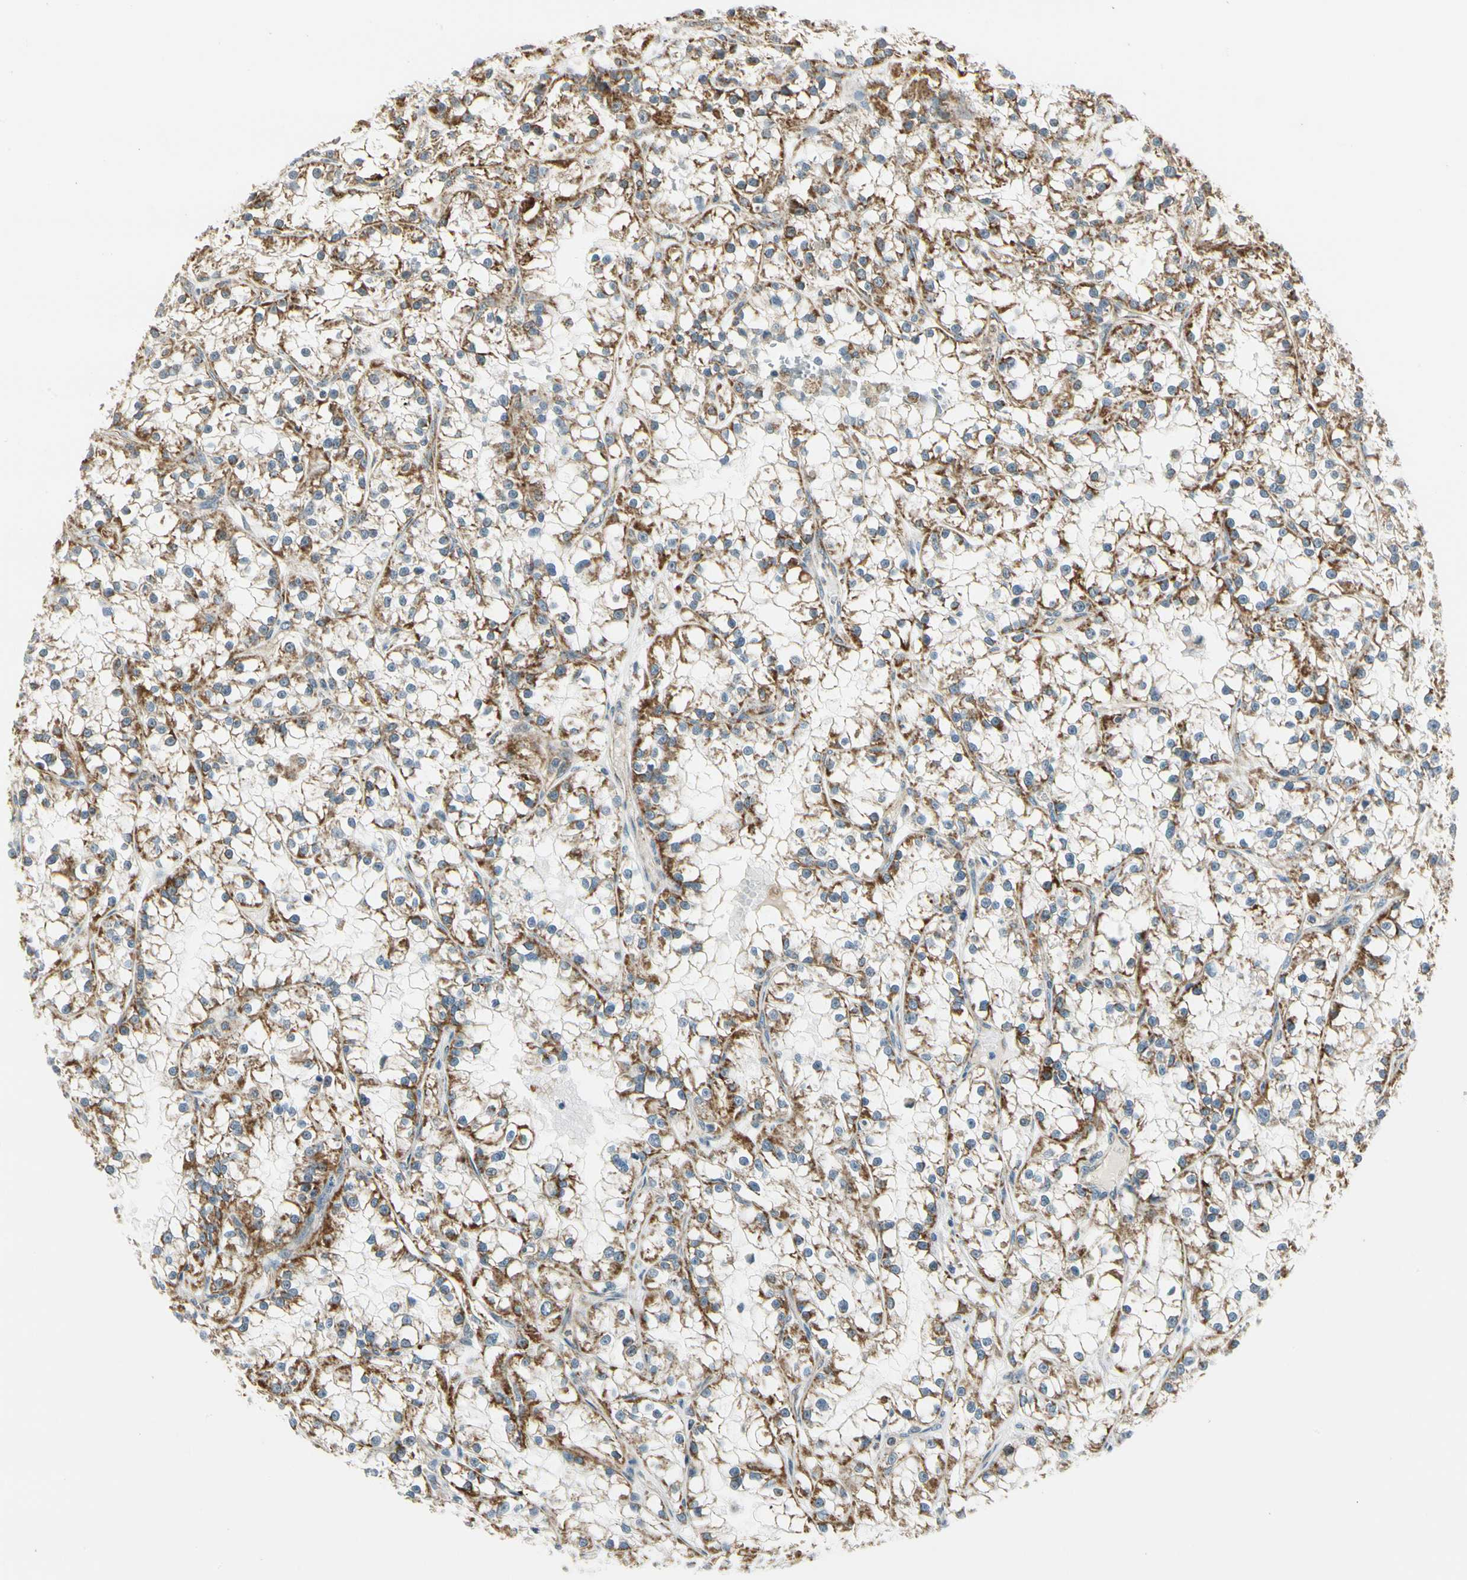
{"staining": {"intensity": "strong", "quantity": "25%-75%", "location": "cytoplasmic/membranous"}, "tissue": "renal cancer", "cell_type": "Tumor cells", "image_type": "cancer", "snomed": [{"axis": "morphology", "description": "Adenocarcinoma, NOS"}, {"axis": "topography", "description": "Kidney"}], "caption": "Approximately 25%-75% of tumor cells in adenocarcinoma (renal) show strong cytoplasmic/membranous protein positivity as visualized by brown immunohistochemical staining.", "gene": "EPHB3", "patient": {"sex": "female", "age": 52}}